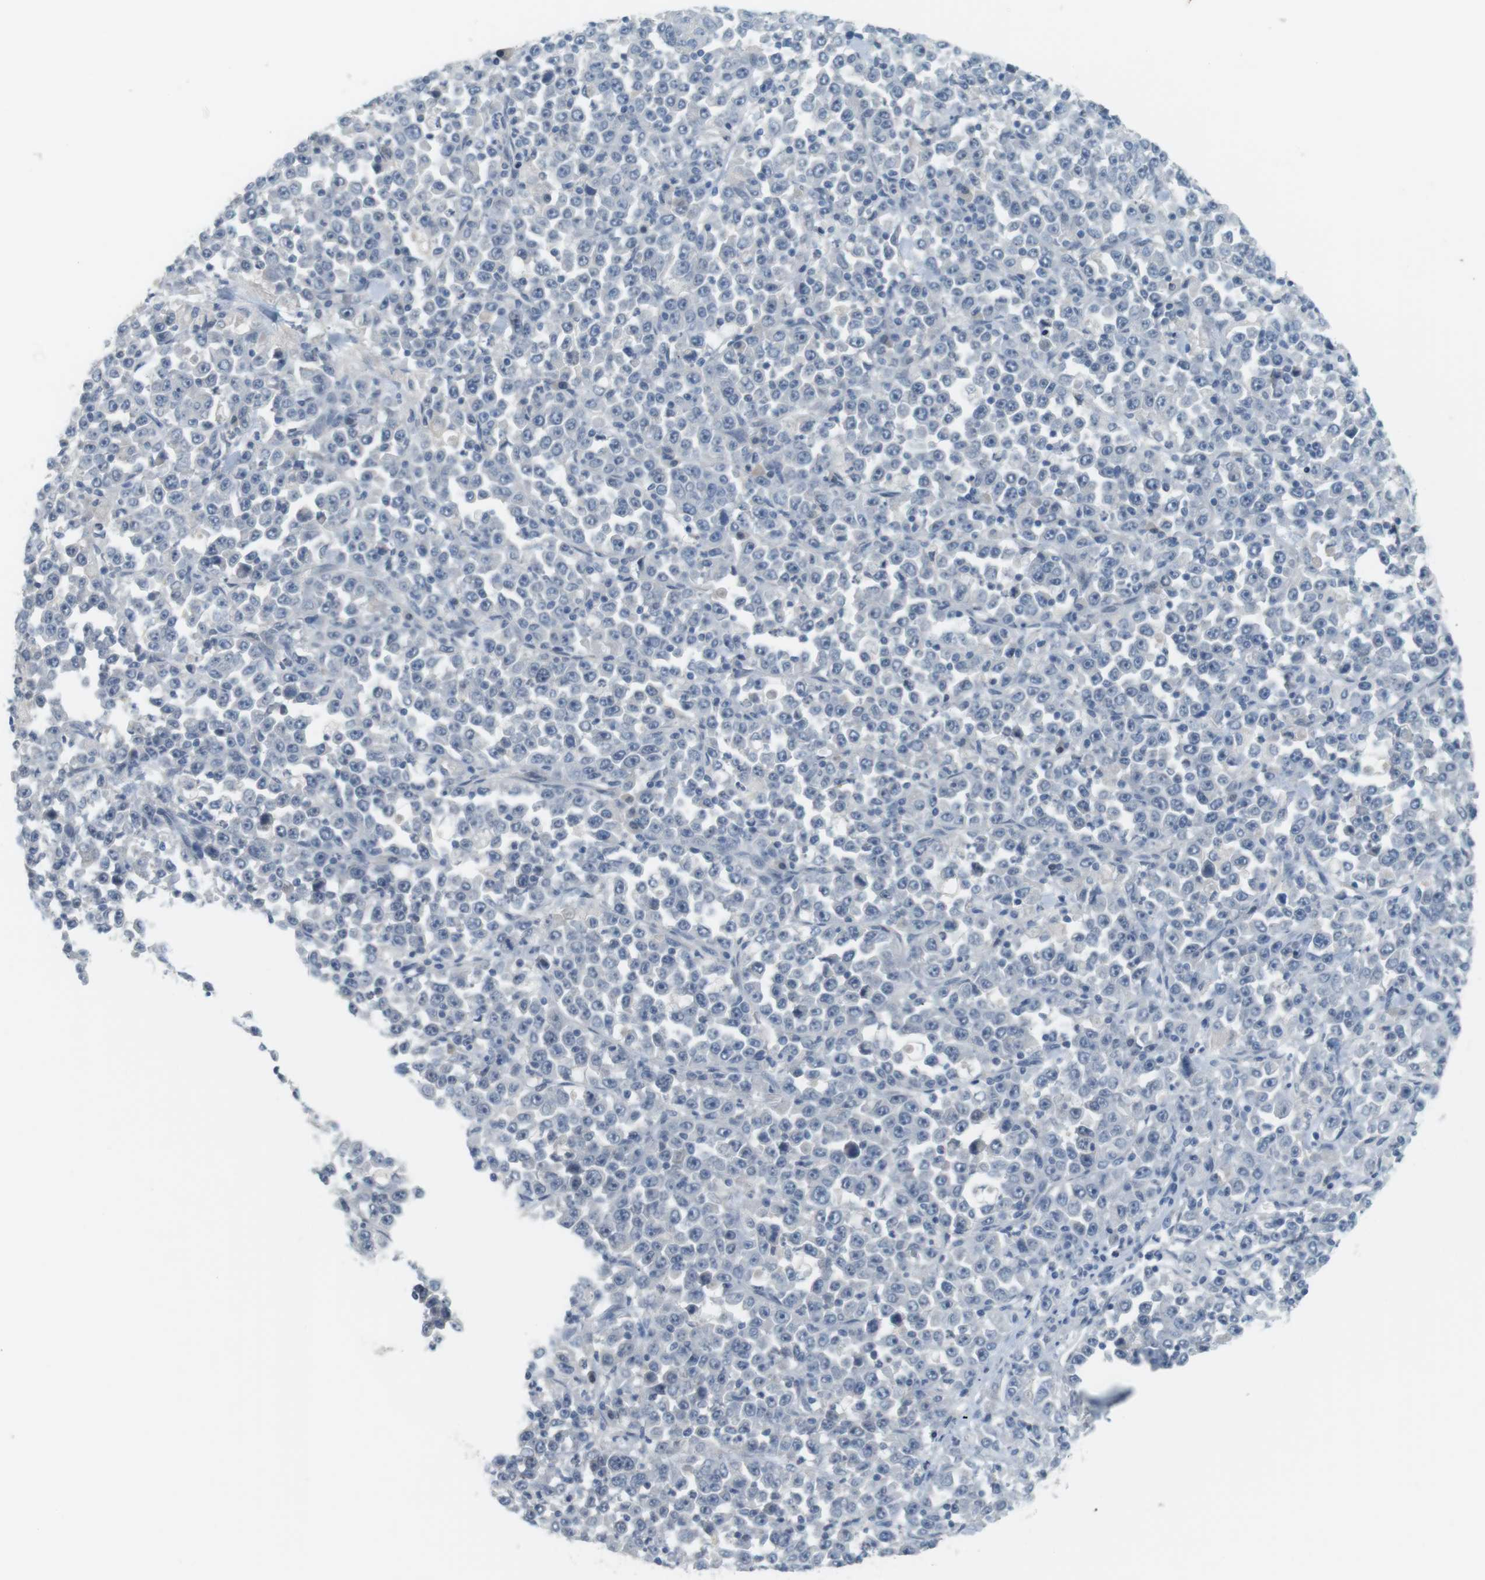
{"staining": {"intensity": "negative", "quantity": "none", "location": "none"}, "tissue": "stomach cancer", "cell_type": "Tumor cells", "image_type": "cancer", "snomed": [{"axis": "morphology", "description": "Normal tissue, NOS"}, {"axis": "morphology", "description": "Adenocarcinoma, NOS"}, {"axis": "topography", "description": "Stomach, upper"}, {"axis": "topography", "description": "Stomach"}], "caption": "Tumor cells show no significant expression in adenocarcinoma (stomach). The staining is performed using DAB (3,3'-diaminobenzidine) brown chromogen with nuclei counter-stained in using hematoxylin.", "gene": "CREB3L2", "patient": {"sex": "male", "age": 59}}